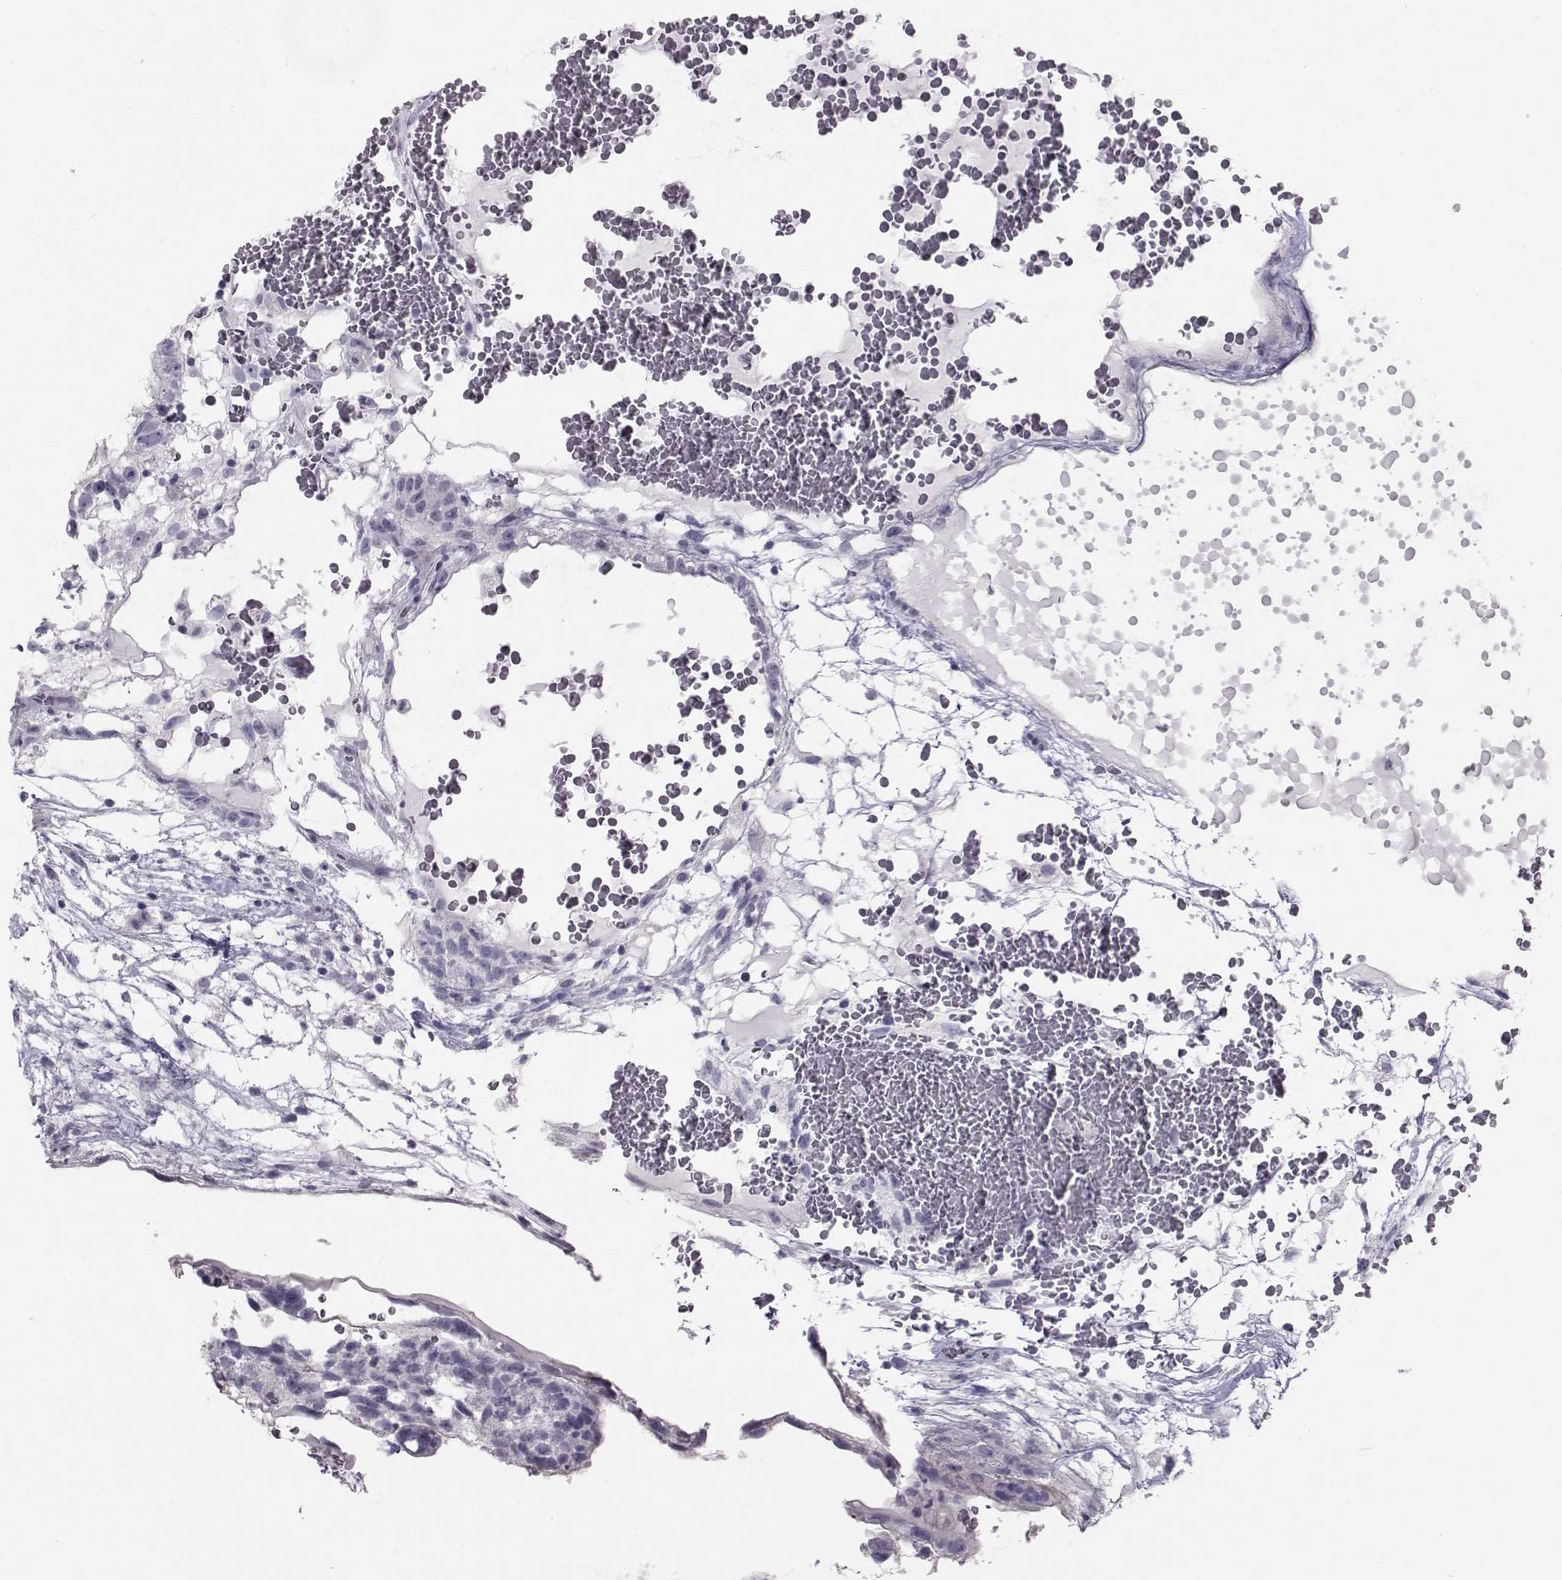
{"staining": {"intensity": "negative", "quantity": "none", "location": "none"}, "tissue": "testis cancer", "cell_type": "Tumor cells", "image_type": "cancer", "snomed": [{"axis": "morphology", "description": "Normal tissue, NOS"}, {"axis": "morphology", "description": "Carcinoma, Embryonal, NOS"}, {"axis": "topography", "description": "Testis"}], "caption": "DAB immunohistochemical staining of human testis cancer demonstrates no significant staining in tumor cells.", "gene": "GARIN3", "patient": {"sex": "male", "age": 32}}